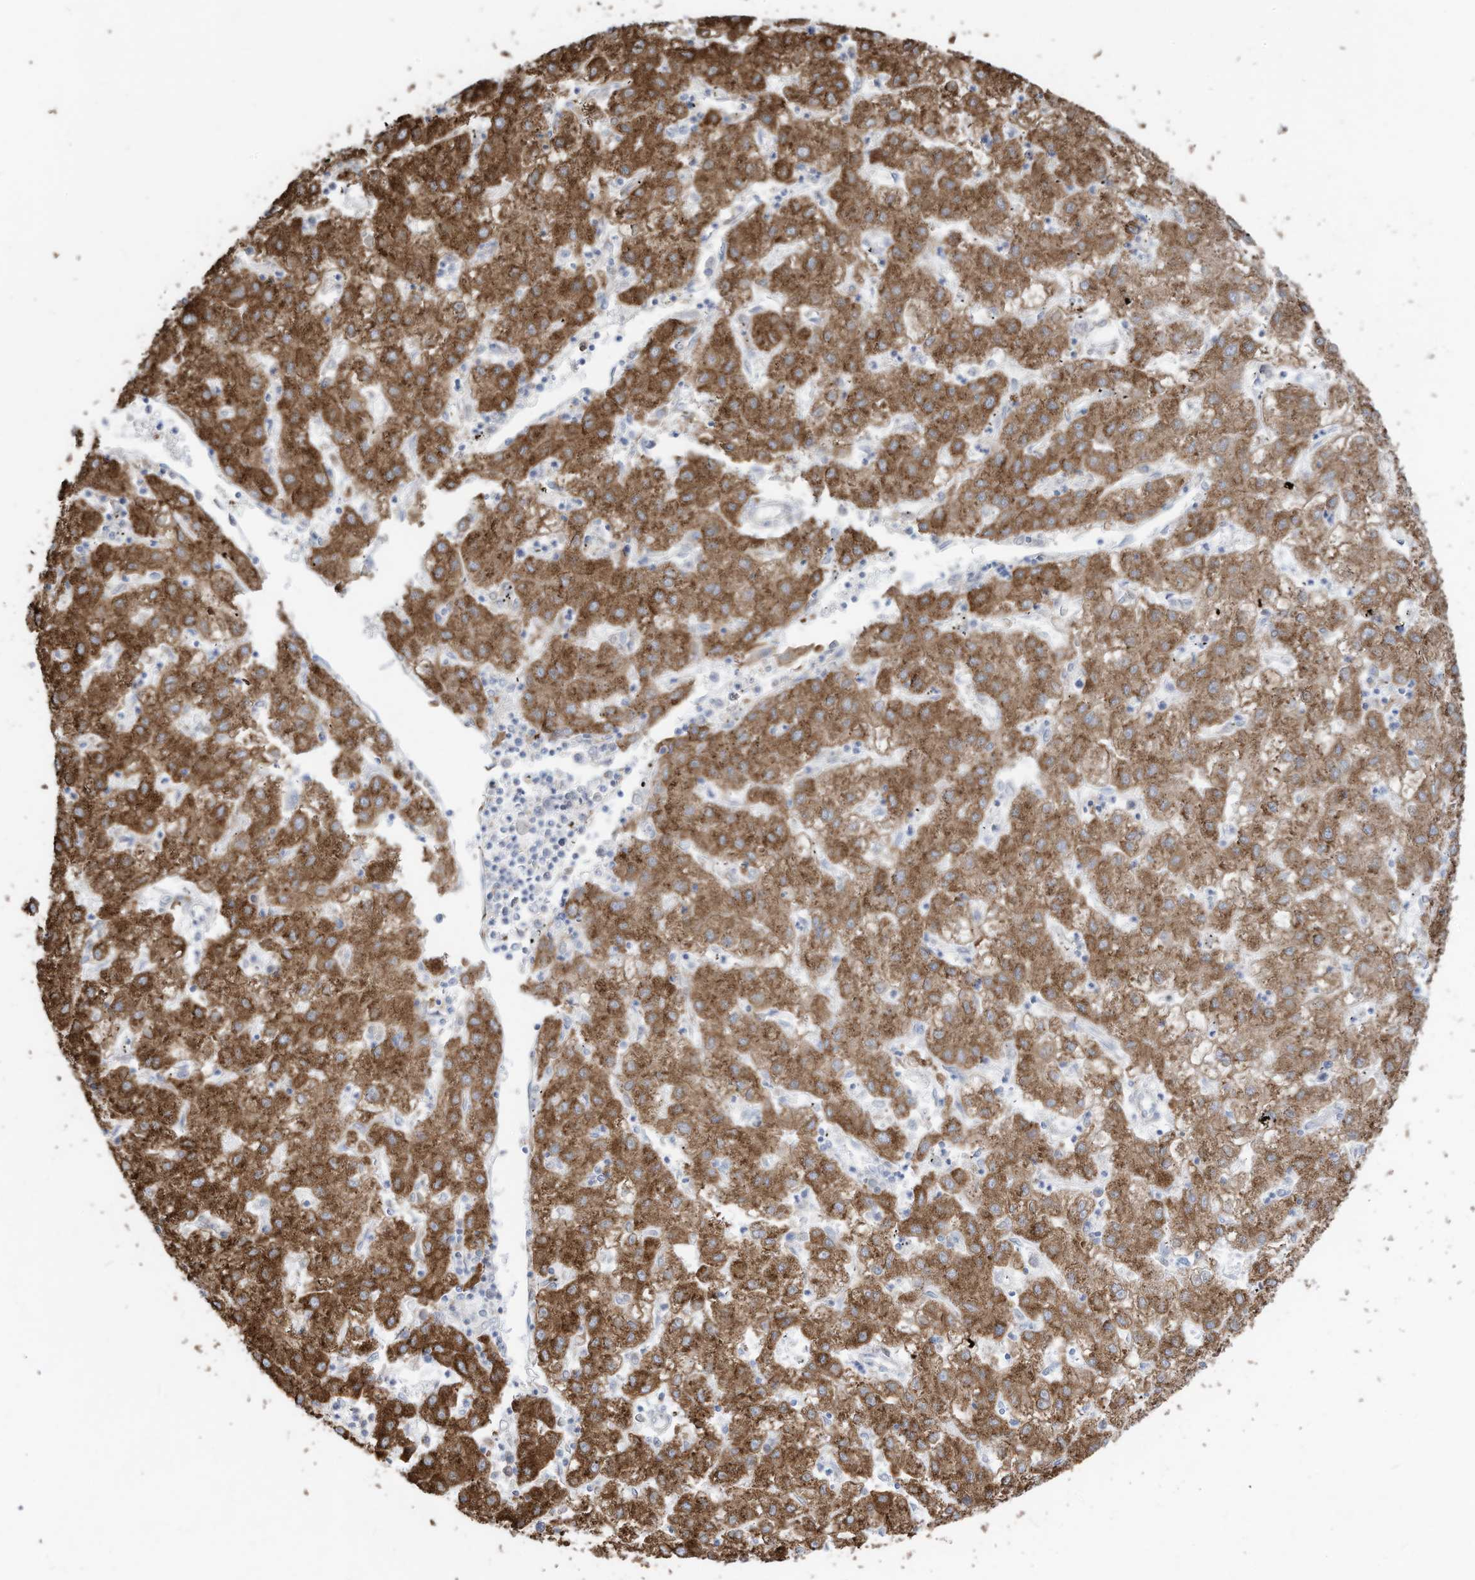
{"staining": {"intensity": "moderate", "quantity": ">75%", "location": "cytoplasmic/membranous"}, "tissue": "liver cancer", "cell_type": "Tumor cells", "image_type": "cancer", "snomed": [{"axis": "morphology", "description": "Carcinoma, Hepatocellular, NOS"}, {"axis": "topography", "description": "Liver"}], "caption": "IHC staining of hepatocellular carcinoma (liver), which shows medium levels of moderate cytoplasmic/membranous staining in about >75% of tumor cells indicating moderate cytoplasmic/membranous protein staining. The staining was performed using DAB (3,3'-diaminobenzidine) (brown) for protein detection and nuclei were counterstained in hematoxylin (blue).", "gene": "ZNF354C", "patient": {"sex": "male", "age": 72}}